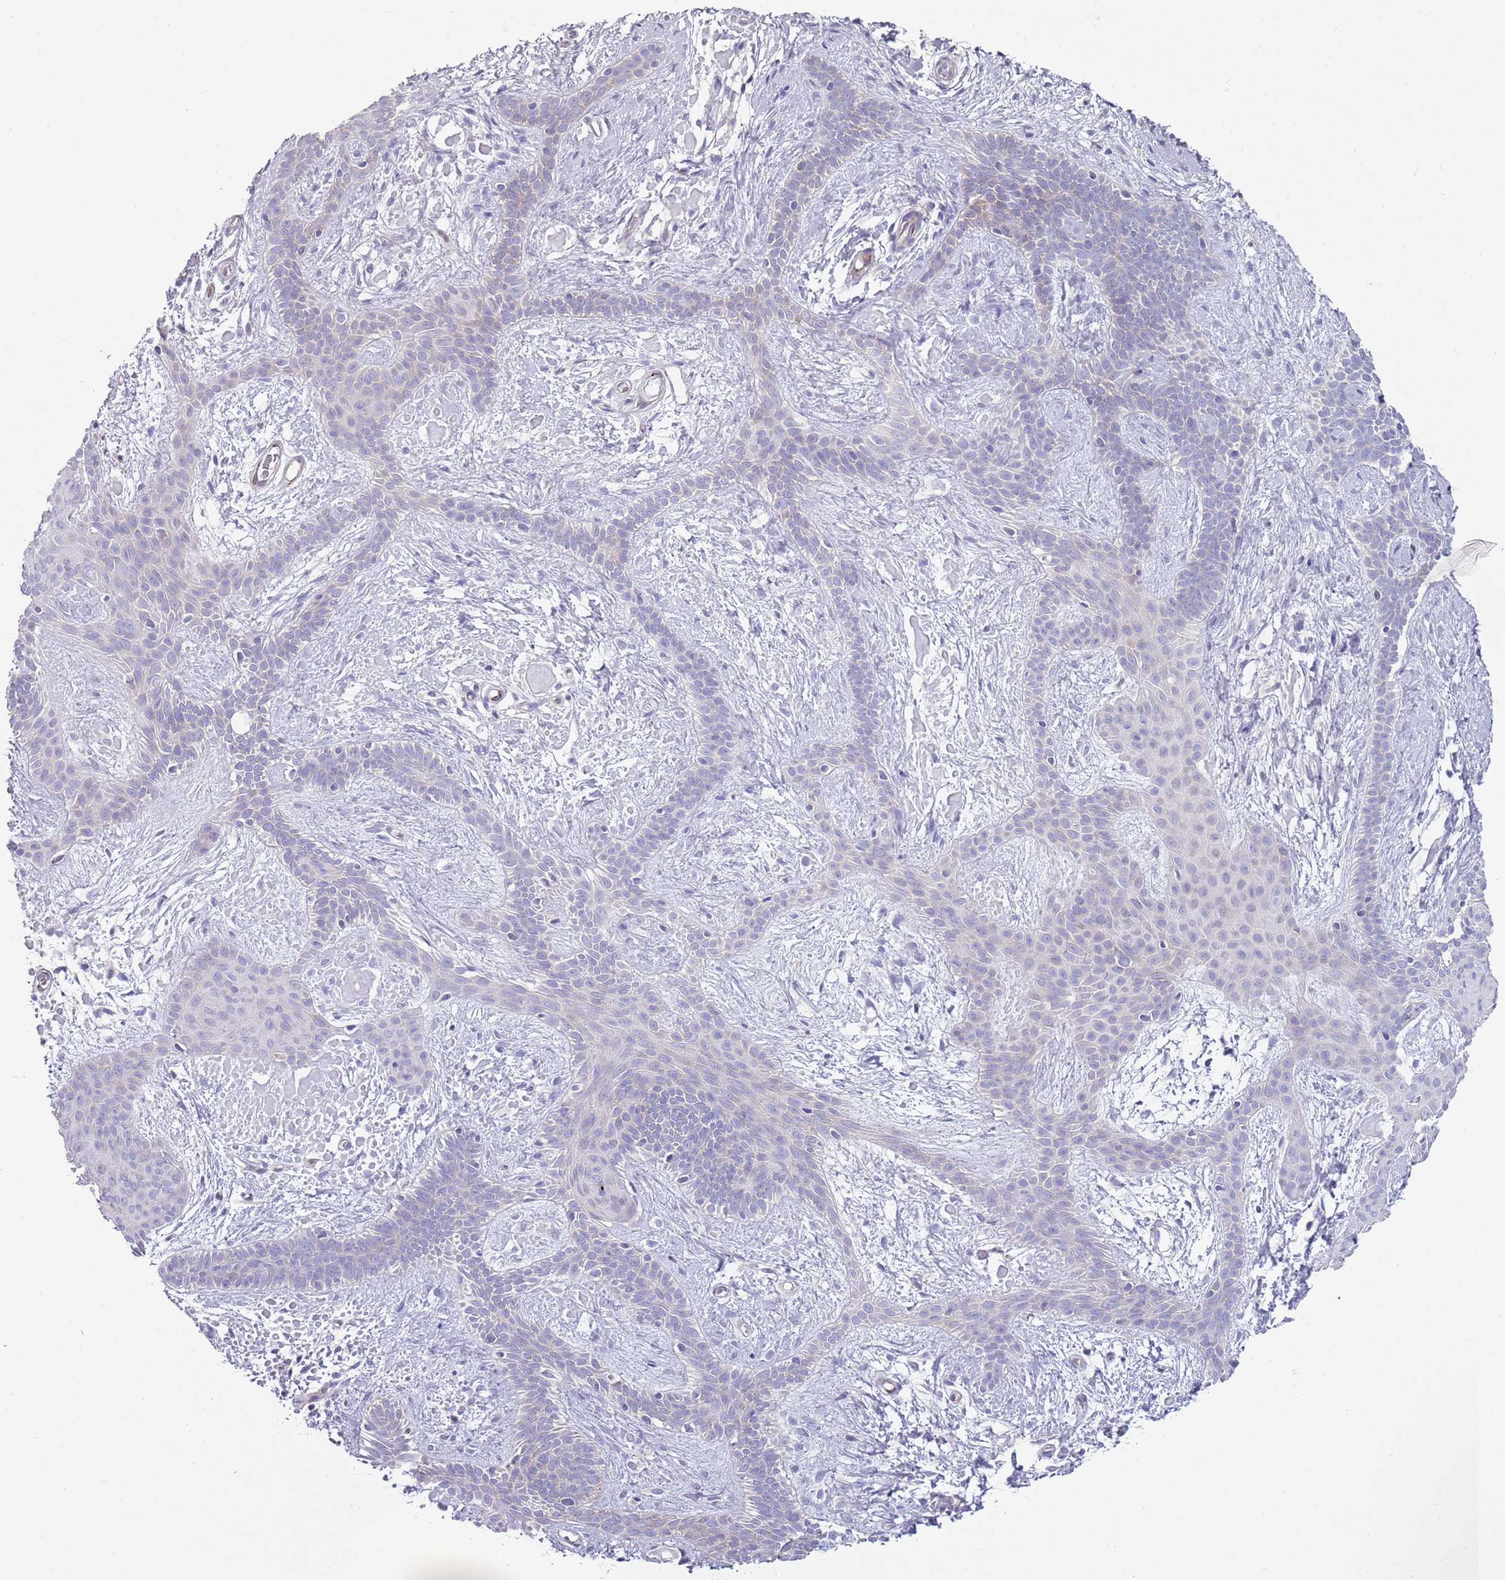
{"staining": {"intensity": "negative", "quantity": "none", "location": "none"}, "tissue": "skin cancer", "cell_type": "Tumor cells", "image_type": "cancer", "snomed": [{"axis": "morphology", "description": "Basal cell carcinoma"}, {"axis": "topography", "description": "Skin"}], "caption": "Human skin basal cell carcinoma stained for a protein using immunohistochemistry displays no staining in tumor cells.", "gene": "ZNF583", "patient": {"sex": "male", "age": 78}}